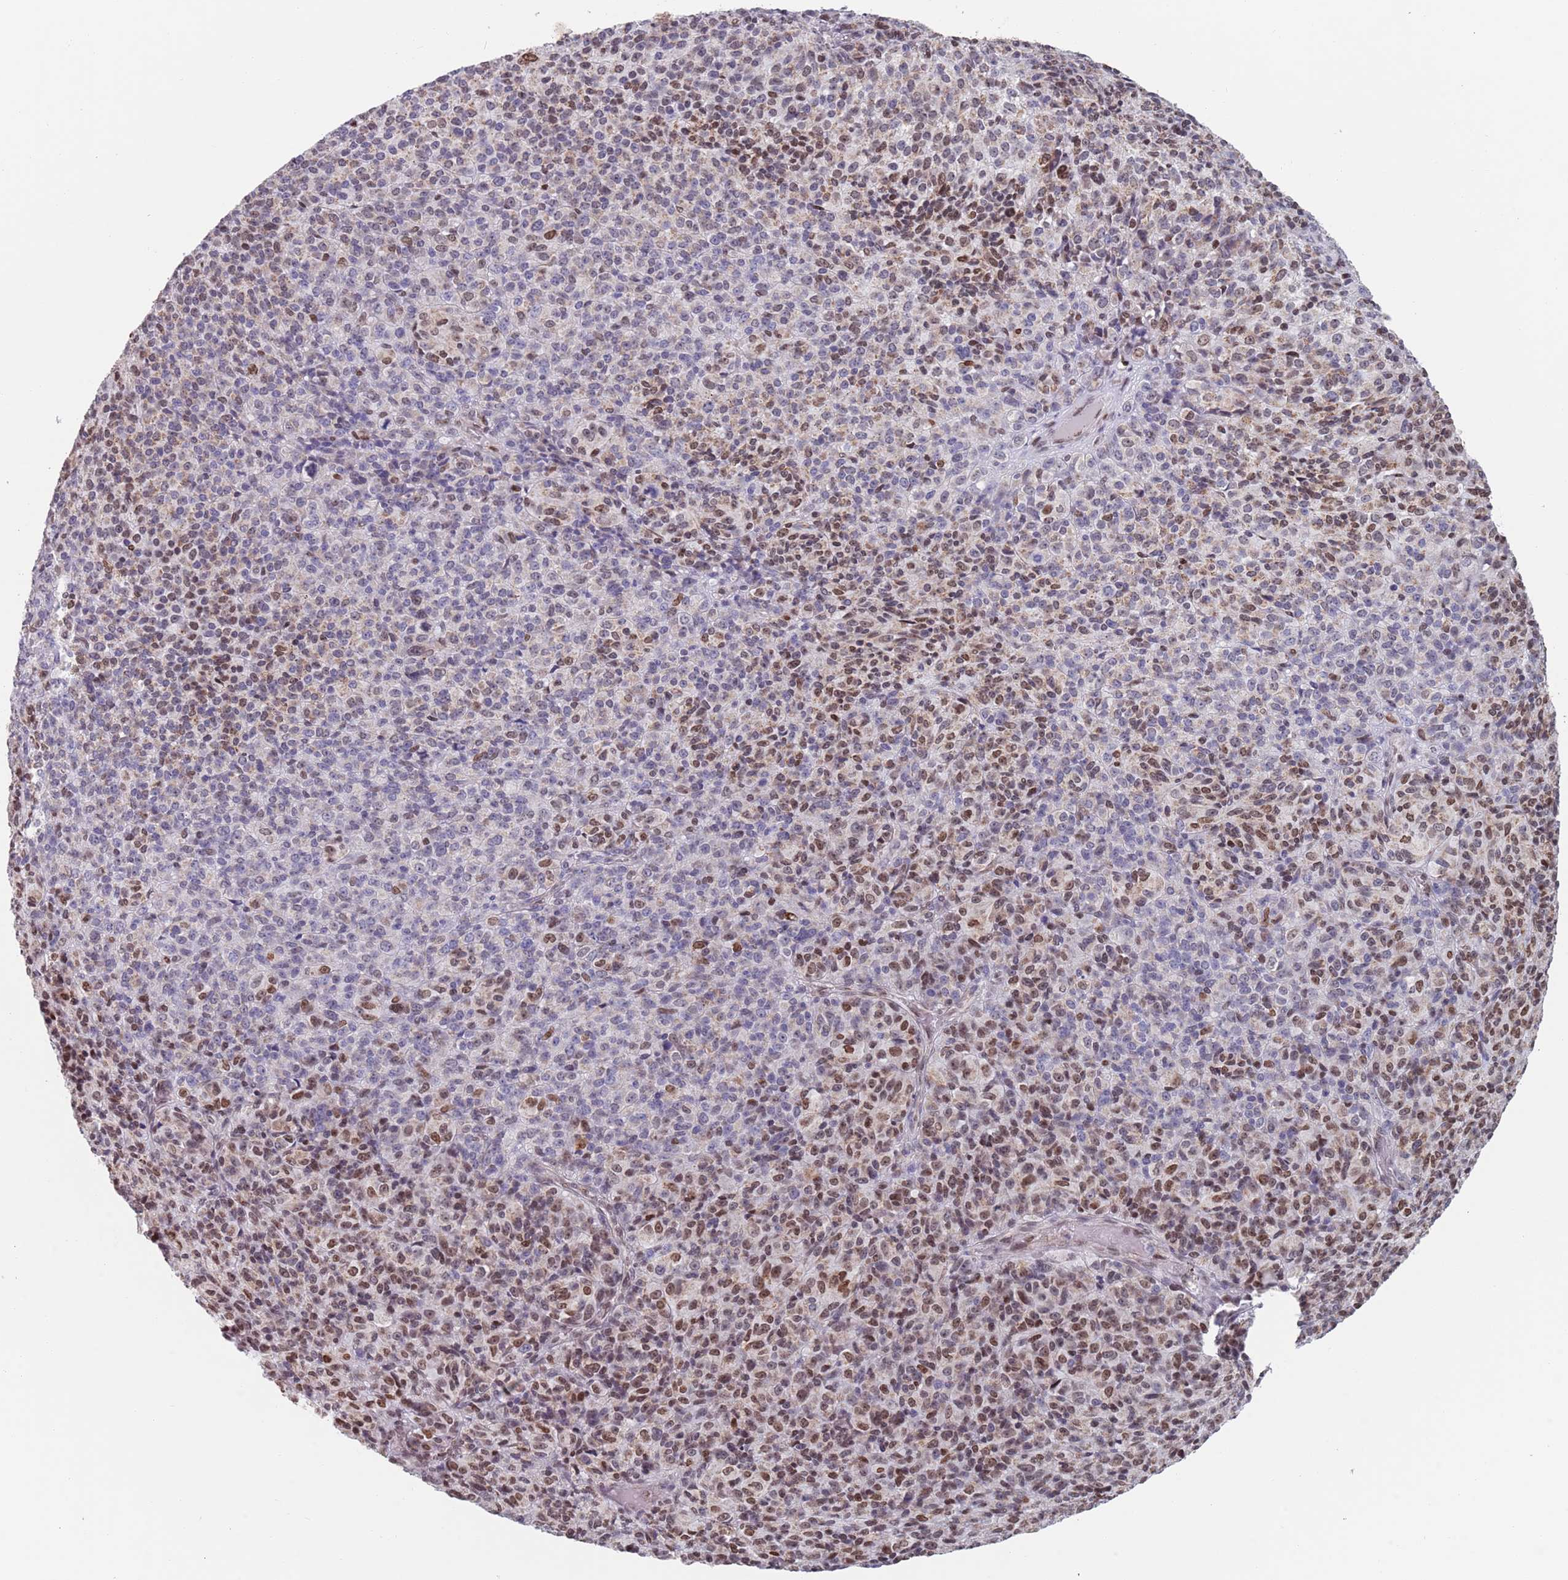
{"staining": {"intensity": "weak", "quantity": "25%-75%", "location": "nuclear"}, "tissue": "melanoma", "cell_type": "Tumor cells", "image_type": "cancer", "snomed": [{"axis": "morphology", "description": "Malignant melanoma, Metastatic site"}, {"axis": "topography", "description": "Brain"}], "caption": "Malignant melanoma (metastatic site) stained for a protein exhibits weak nuclear positivity in tumor cells.", "gene": "MFSD12", "patient": {"sex": "female", "age": 56}}